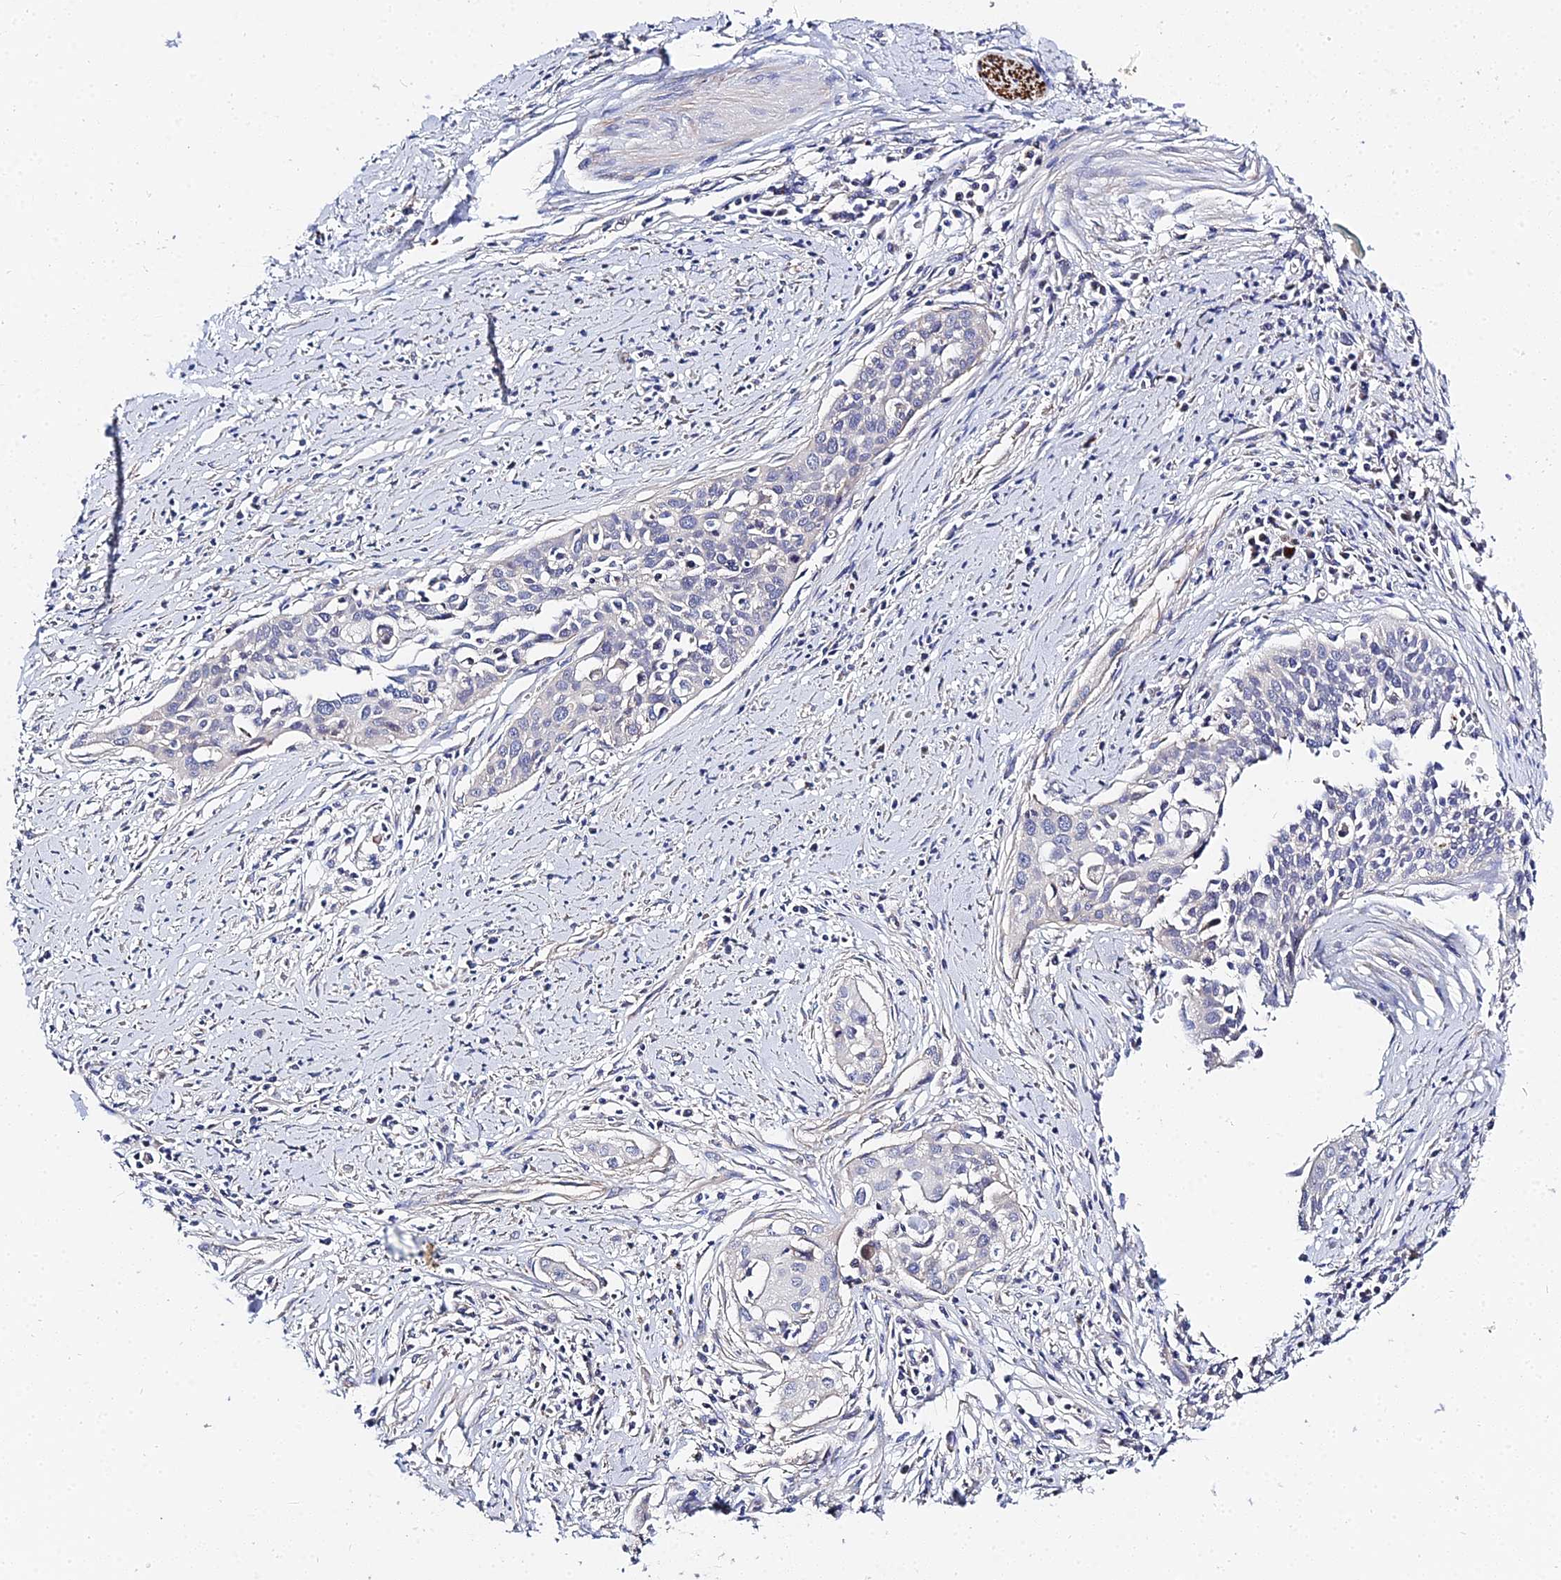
{"staining": {"intensity": "negative", "quantity": "none", "location": "none"}, "tissue": "cervical cancer", "cell_type": "Tumor cells", "image_type": "cancer", "snomed": [{"axis": "morphology", "description": "Squamous cell carcinoma, NOS"}, {"axis": "topography", "description": "Cervix"}], "caption": "High power microscopy histopathology image of an IHC photomicrograph of cervical cancer (squamous cell carcinoma), revealing no significant staining in tumor cells.", "gene": "APOBEC3H", "patient": {"sex": "female", "age": 34}}